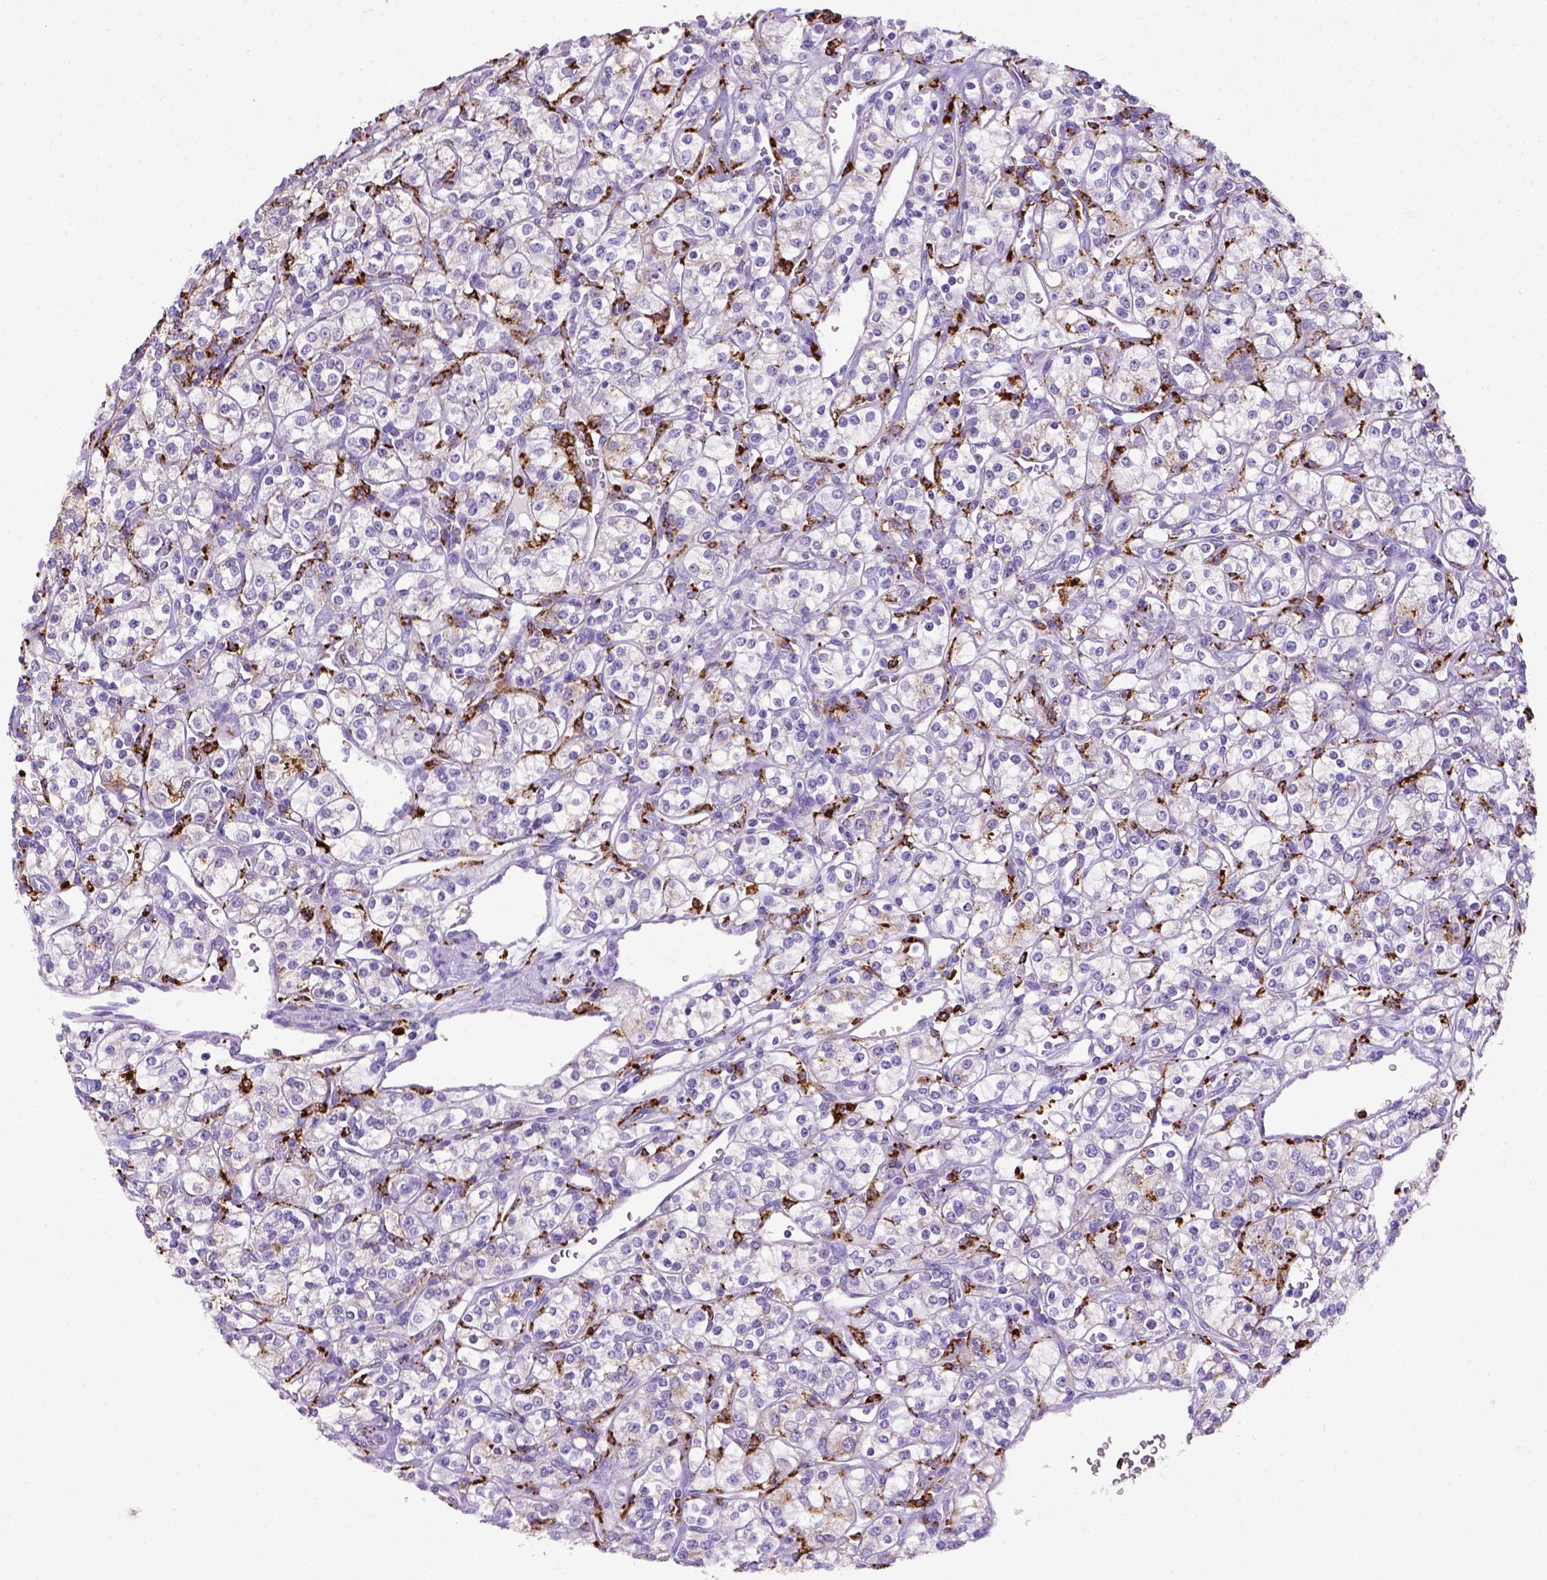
{"staining": {"intensity": "negative", "quantity": "none", "location": "none"}, "tissue": "renal cancer", "cell_type": "Tumor cells", "image_type": "cancer", "snomed": [{"axis": "morphology", "description": "Adenocarcinoma, NOS"}, {"axis": "topography", "description": "Kidney"}], "caption": "Human renal cancer stained for a protein using immunohistochemistry demonstrates no expression in tumor cells.", "gene": "CD68", "patient": {"sex": "male", "age": 77}}